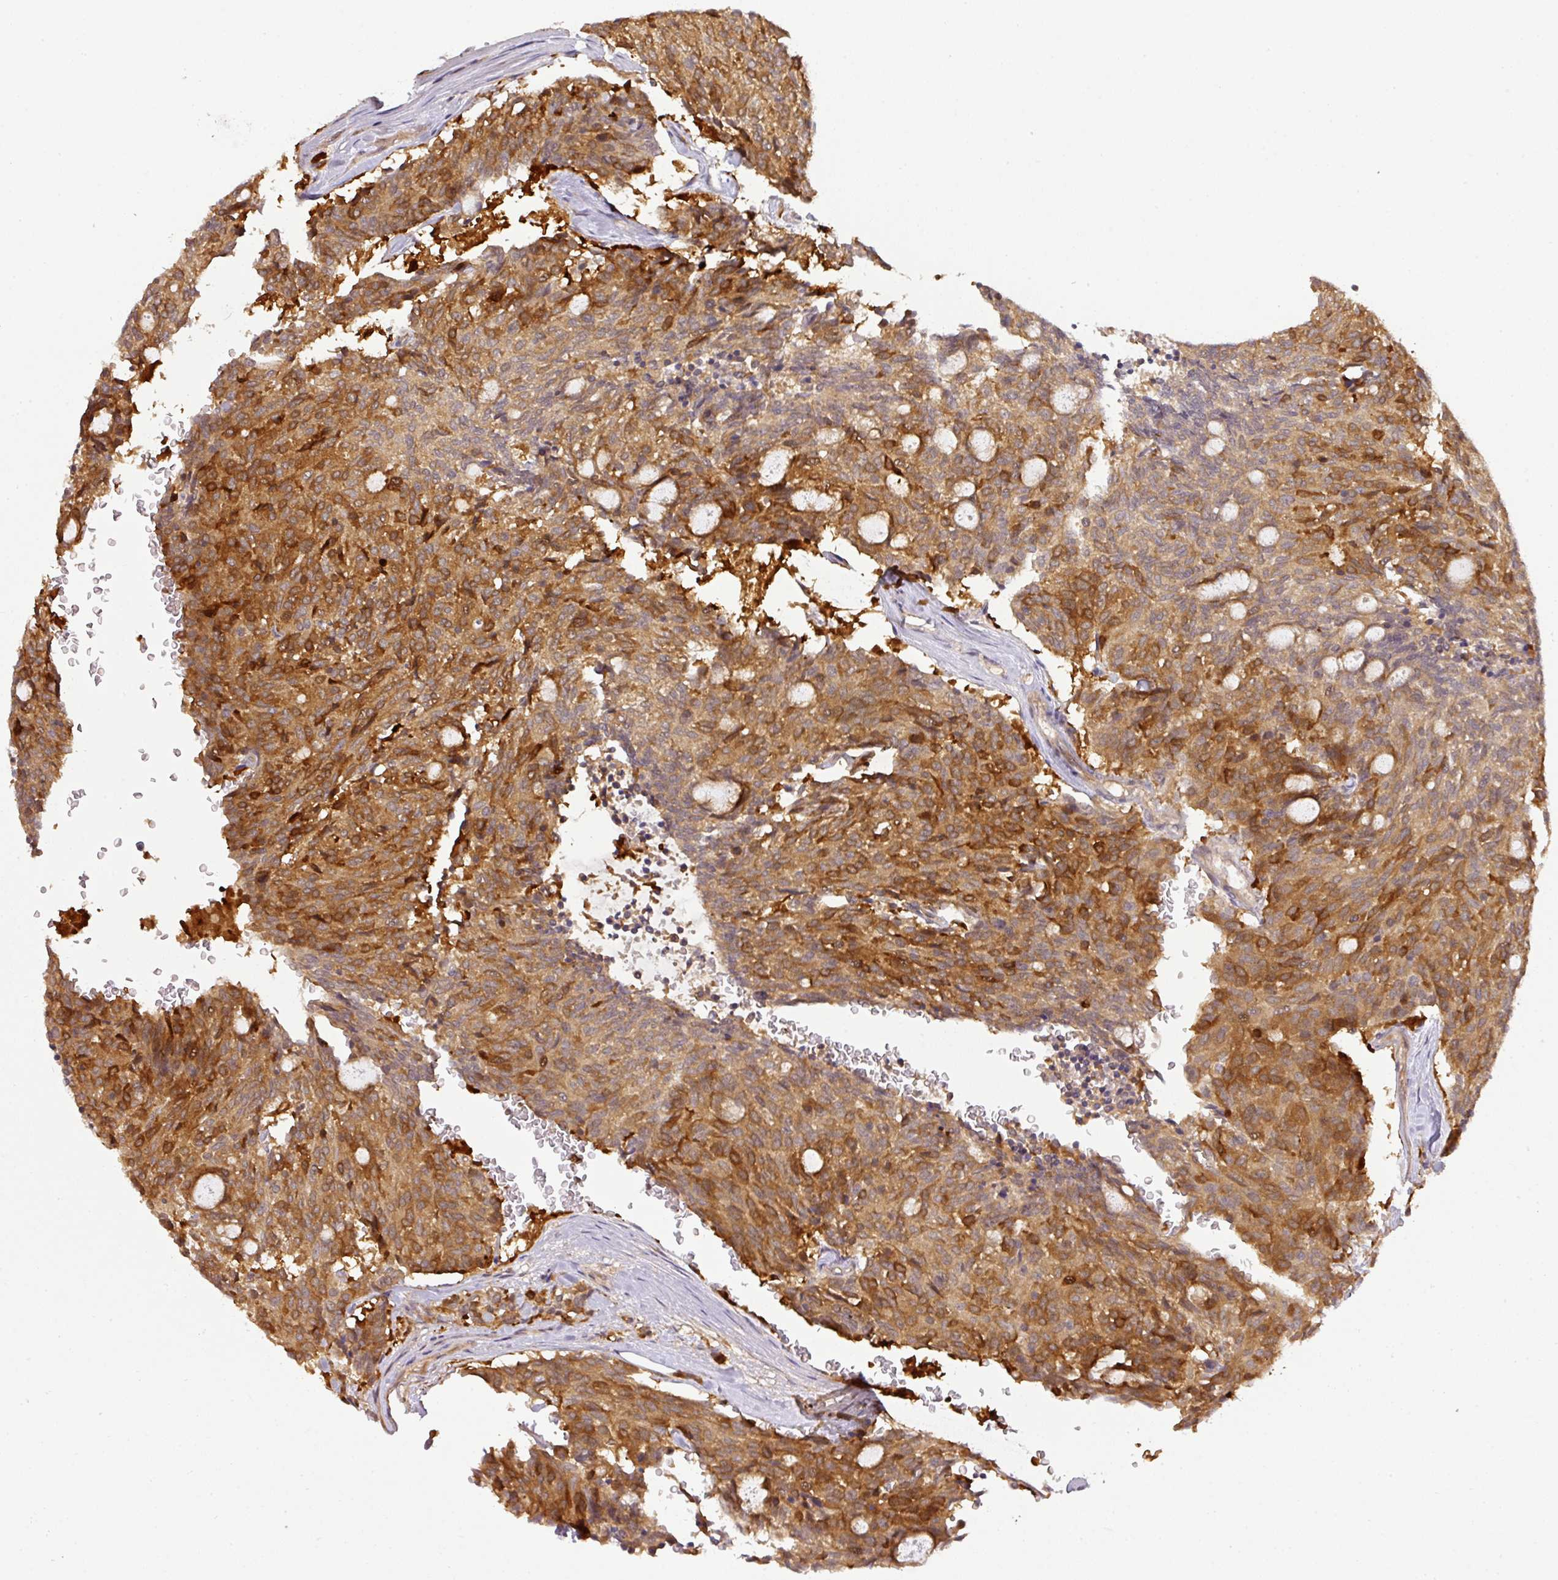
{"staining": {"intensity": "moderate", "quantity": ">75%", "location": "cytoplasmic/membranous"}, "tissue": "carcinoid", "cell_type": "Tumor cells", "image_type": "cancer", "snomed": [{"axis": "morphology", "description": "Carcinoid, malignant, NOS"}, {"axis": "topography", "description": "Pancreas"}], "caption": "DAB immunohistochemical staining of carcinoid exhibits moderate cytoplasmic/membranous protein expression in about >75% of tumor cells.", "gene": "TCL1B", "patient": {"sex": "female", "age": 54}}